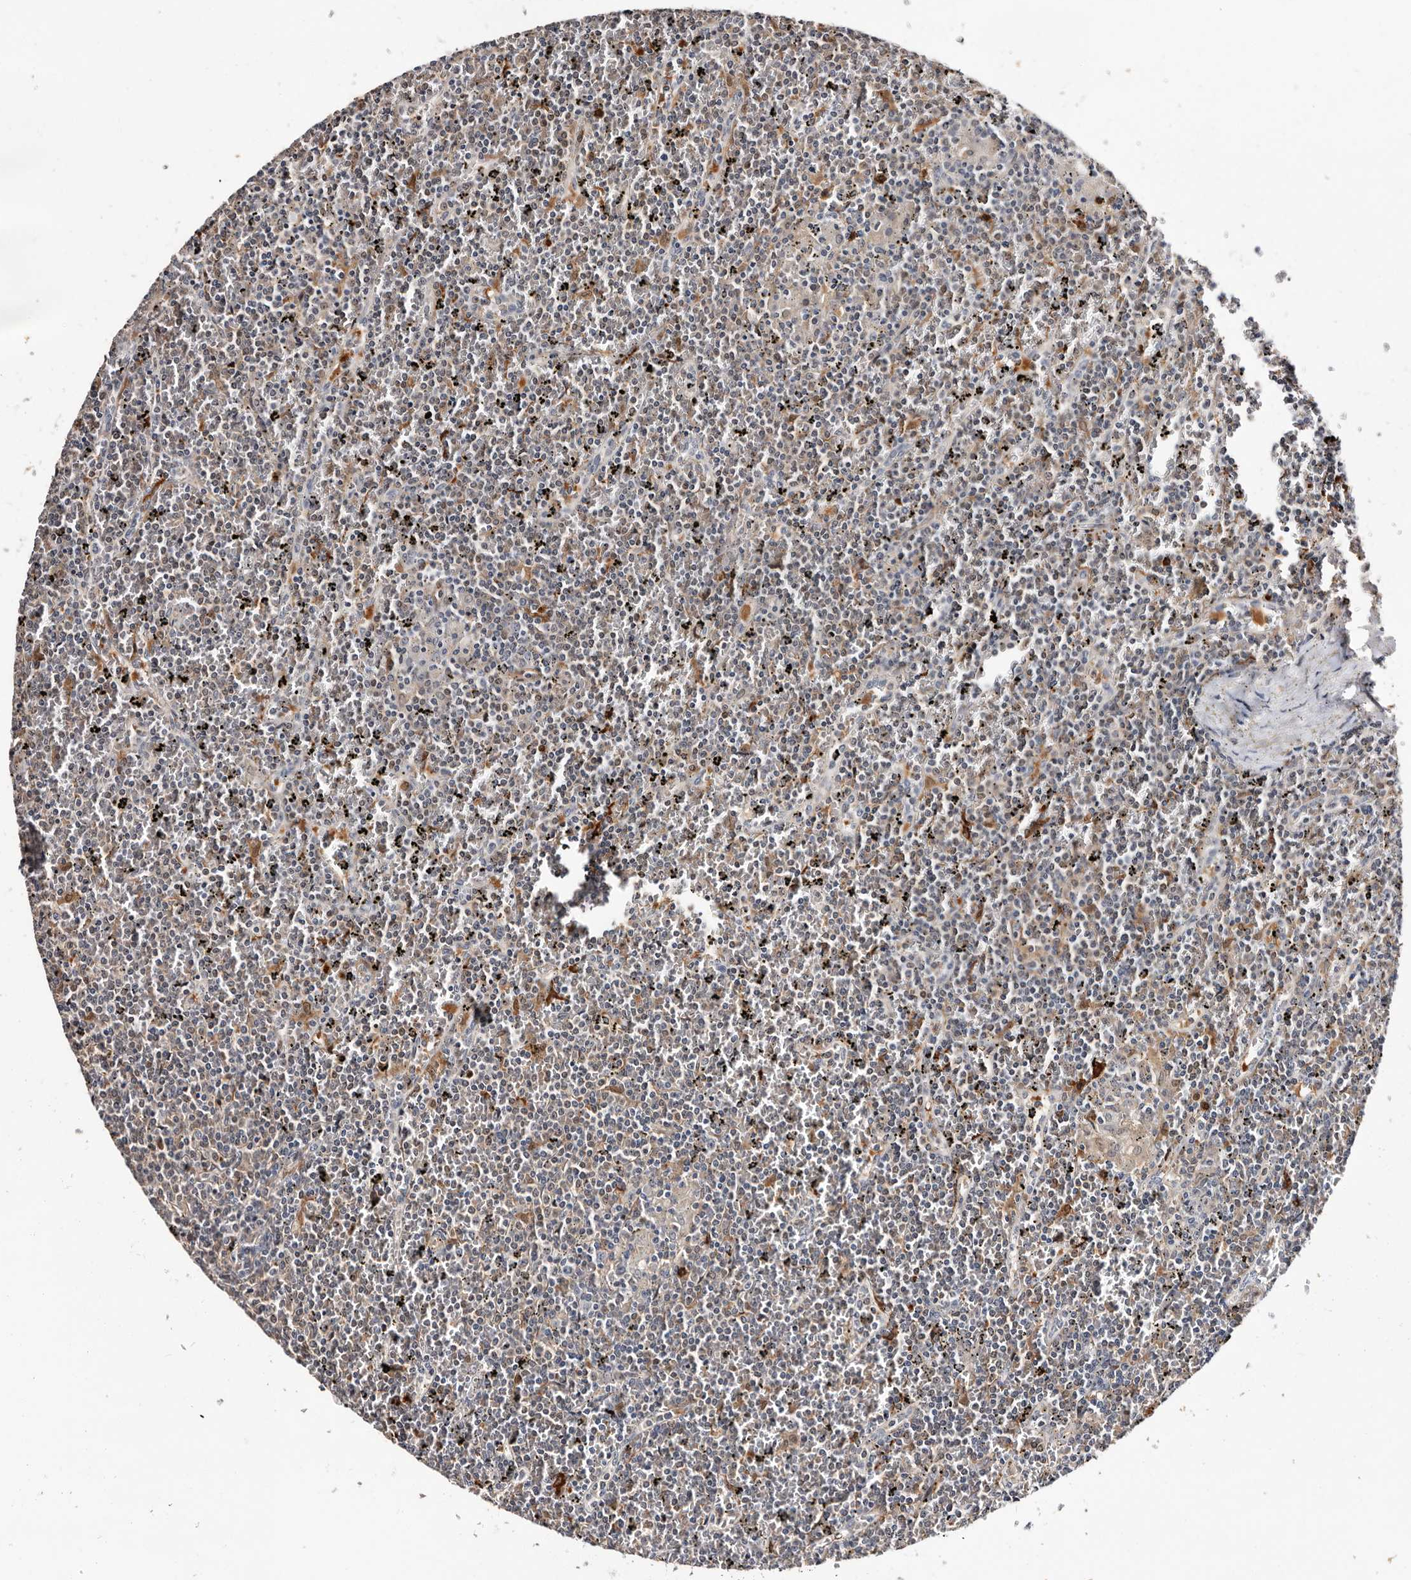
{"staining": {"intensity": "negative", "quantity": "none", "location": "none"}, "tissue": "lymphoma", "cell_type": "Tumor cells", "image_type": "cancer", "snomed": [{"axis": "morphology", "description": "Malignant lymphoma, non-Hodgkin's type, Low grade"}, {"axis": "topography", "description": "Spleen"}], "caption": "Immunohistochemistry photomicrograph of neoplastic tissue: human lymphoma stained with DAB (3,3'-diaminobenzidine) displays no significant protein staining in tumor cells.", "gene": "TP53I3", "patient": {"sex": "female", "age": 19}}